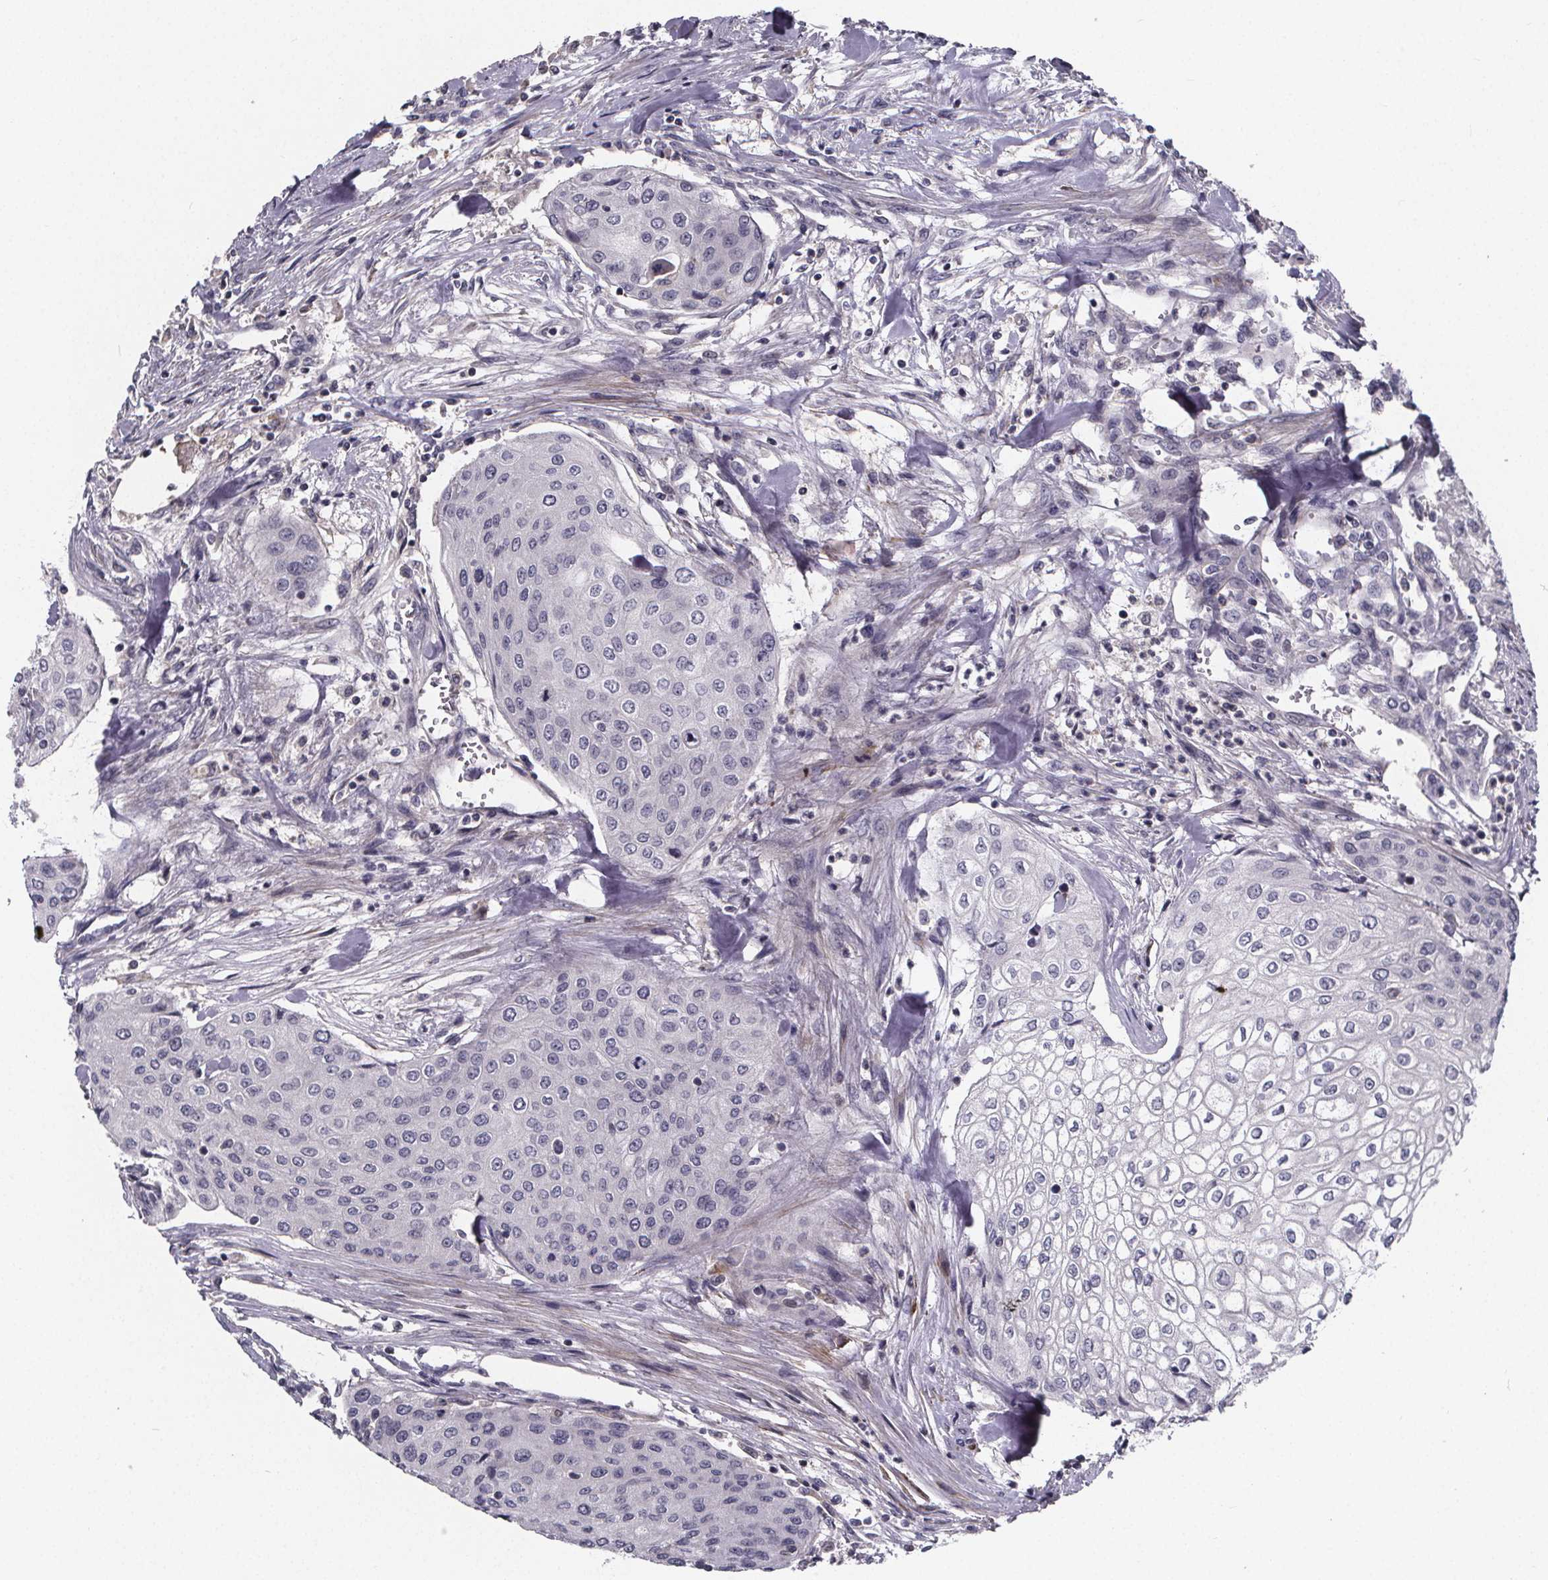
{"staining": {"intensity": "negative", "quantity": "none", "location": "none"}, "tissue": "urothelial cancer", "cell_type": "Tumor cells", "image_type": "cancer", "snomed": [{"axis": "morphology", "description": "Urothelial carcinoma, High grade"}, {"axis": "topography", "description": "Urinary bladder"}], "caption": "There is no significant staining in tumor cells of urothelial cancer.", "gene": "FBXW2", "patient": {"sex": "male", "age": 62}}